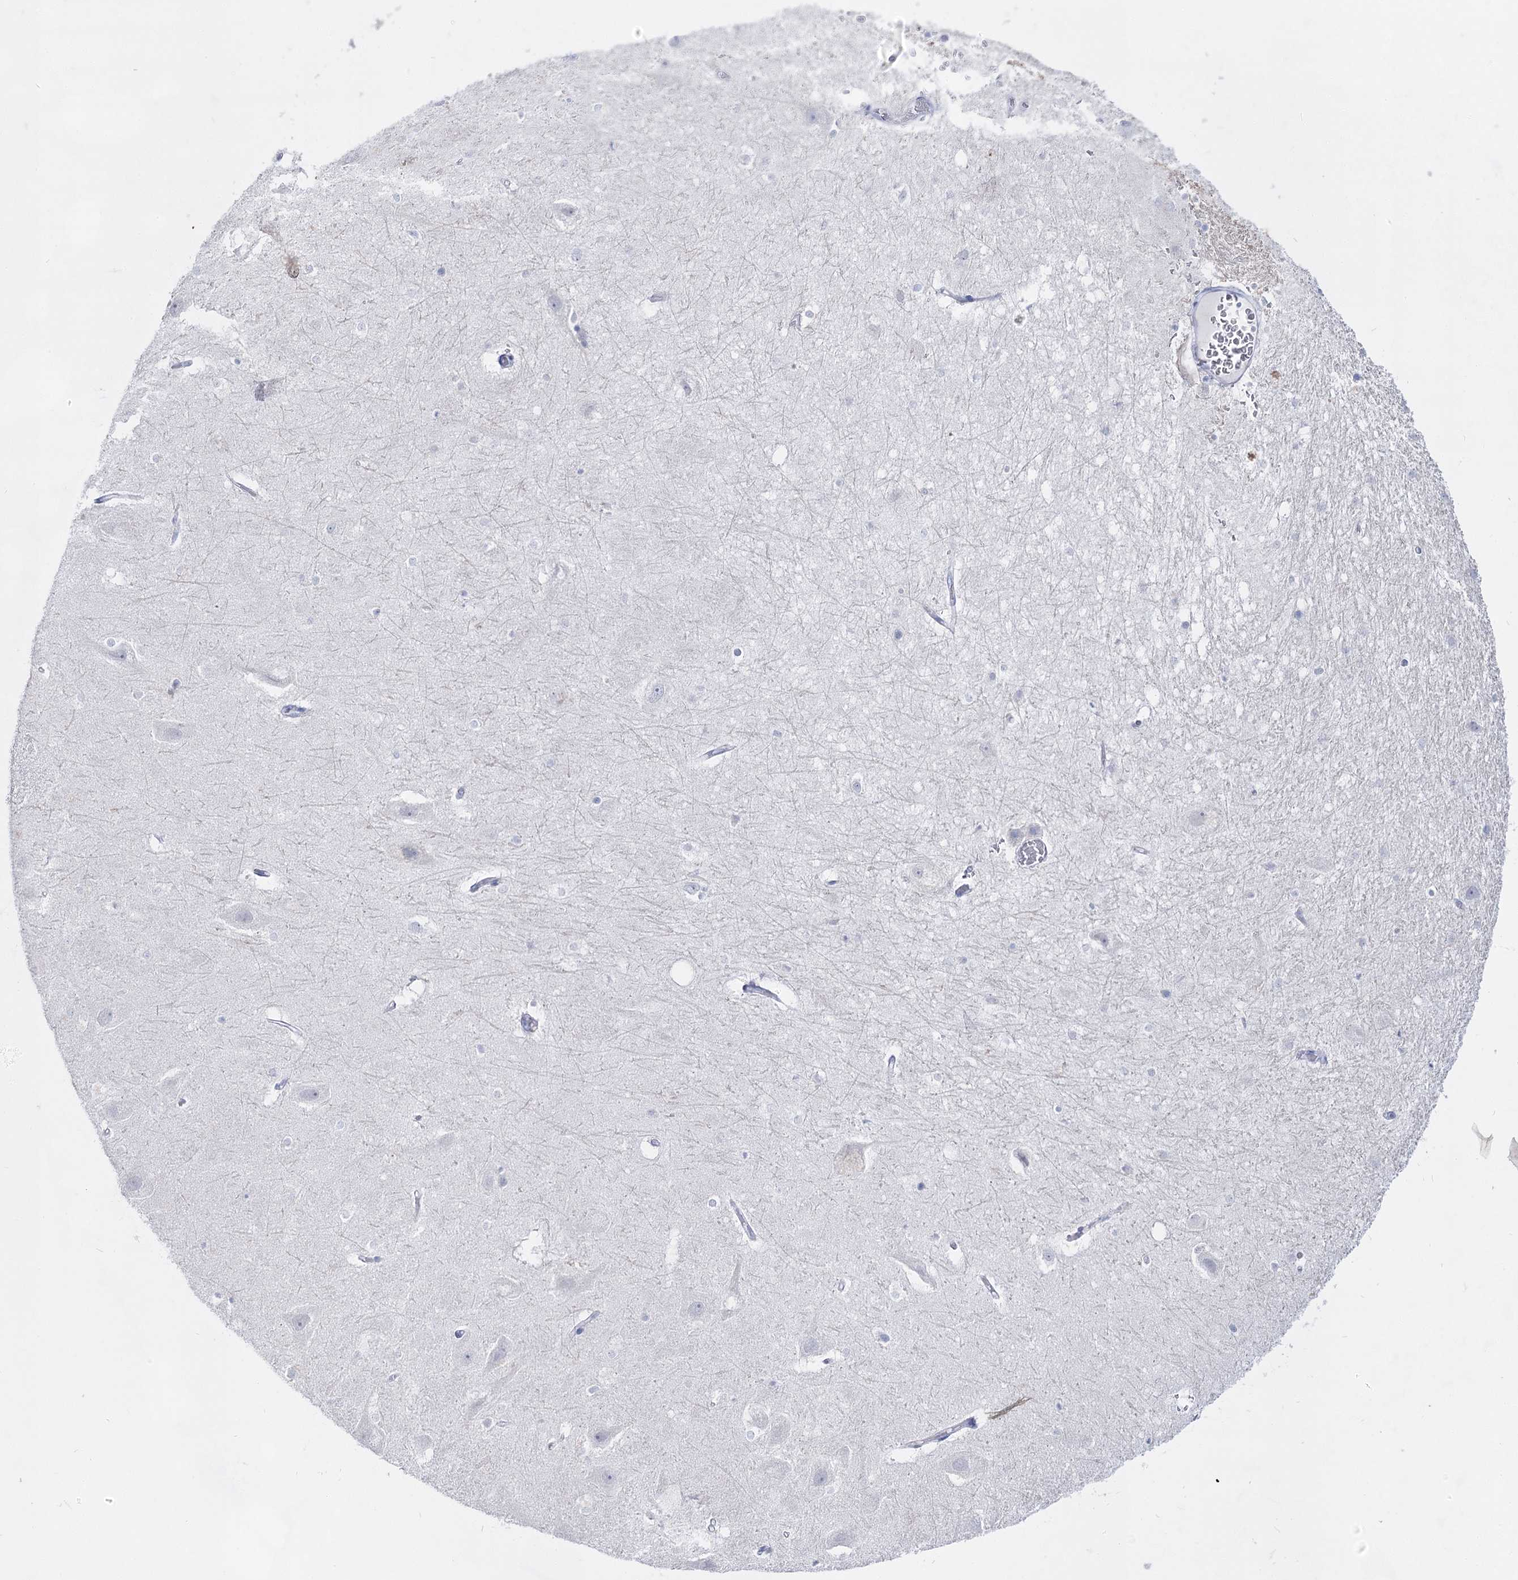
{"staining": {"intensity": "negative", "quantity": "none", "location": "none"}, "tissue": "hippocampus", "cell_type": "Glial cells", "image_type": "normal", "snomed": [{"axis": "morphology", "description": "Normal tissue, NOS"}, {"axis": "topography", "description": "Hippocampus"}], "caption": "Immunohistochemistry micrograph of normal hippocampus: human hippocampus stained with DAB (3,3'-diaminobenzidine) reveals no significant protein staining in glial cells.", "gene": "ACRV1", "patient": {"sex": "female", "age": 52}}